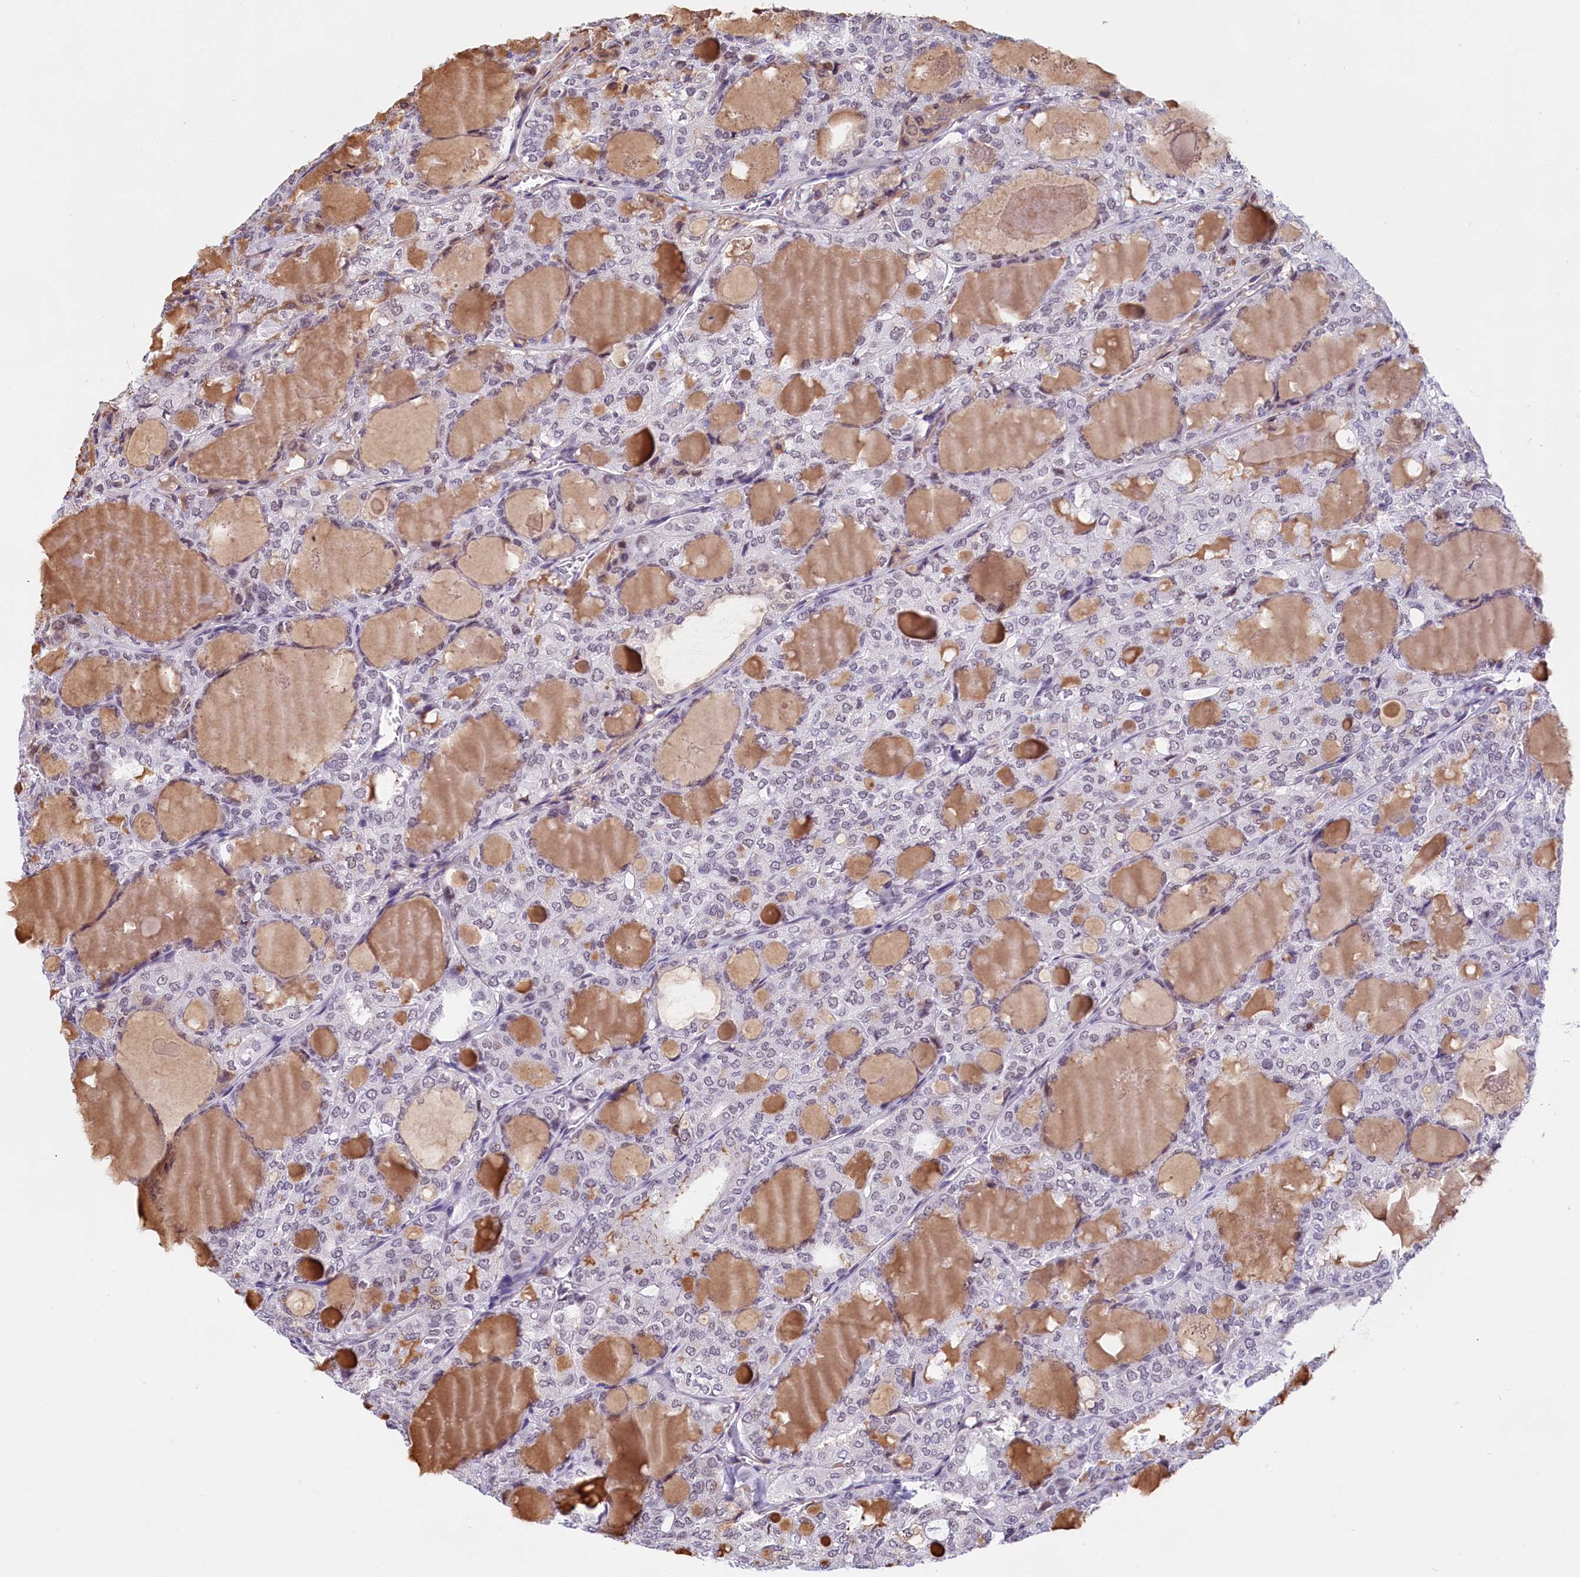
{"staining": {"intensity": "weak", "quantity": "<25%", "location": "nuclear"}, "tissue": "thyroid cancer", "cell_type": "Tumor cells", "image_type": "cancer", "snomed": [{"axis": "morphology", "description": "Follicular adenoma carcinoma, NOS"}, {"axis": "topography", "description": "Thyroid gland"}], "caption": "The histopathology image reveals no staining of tumor cells in thyroid cancer (follicular adenoma carcinoma). (DAB immunohistochemistry (IHC), high magnification).", "gene": "ZC3H4", "patient": {"sex": "male", "age": 75}}